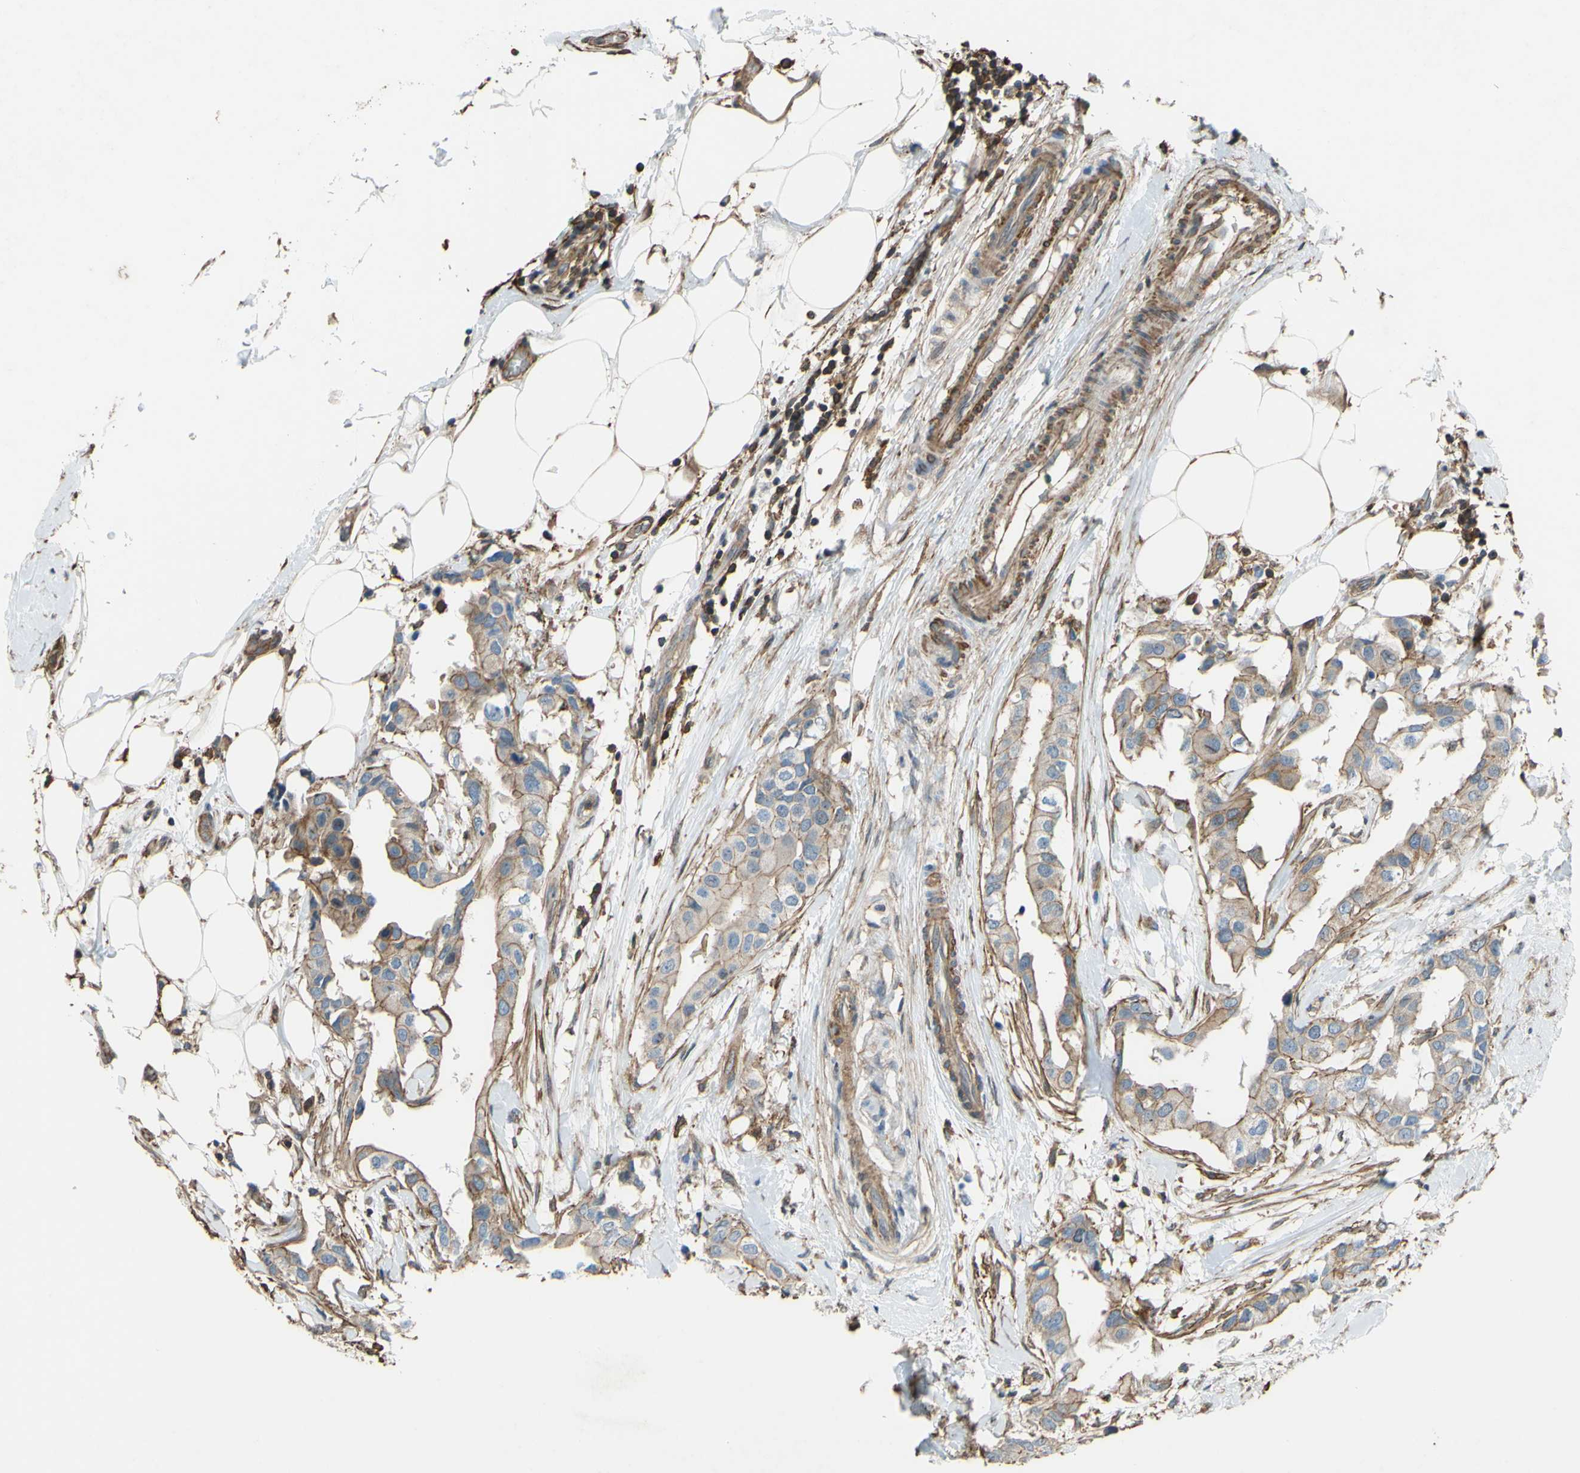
{"staining": {"intensity": "moderate", "quantity": ">75%", "location": "cytoplasmic/membranous"}, "tissue": "breast cancer", "cell_type": "Tumor cells", "image_type": "cancer", "snomed": [{"axis": "morphology", "description": "Duct carcinoma"}, {"axis": "topography", "description": "Breast"}], "caption": "Immunohistochemical staining of breast cancer displays medium levels of moderate cytoplasmic/membranous protein expression in about >75% of tumor cells. Using DAB (3,3'-diaminobenzidine) (brown) and hematoxylin (blue) stains, captured at high magnification using brightfield microscopy.", "gene": "ADD3", "patient": {"sex": "female", "age": 40}}